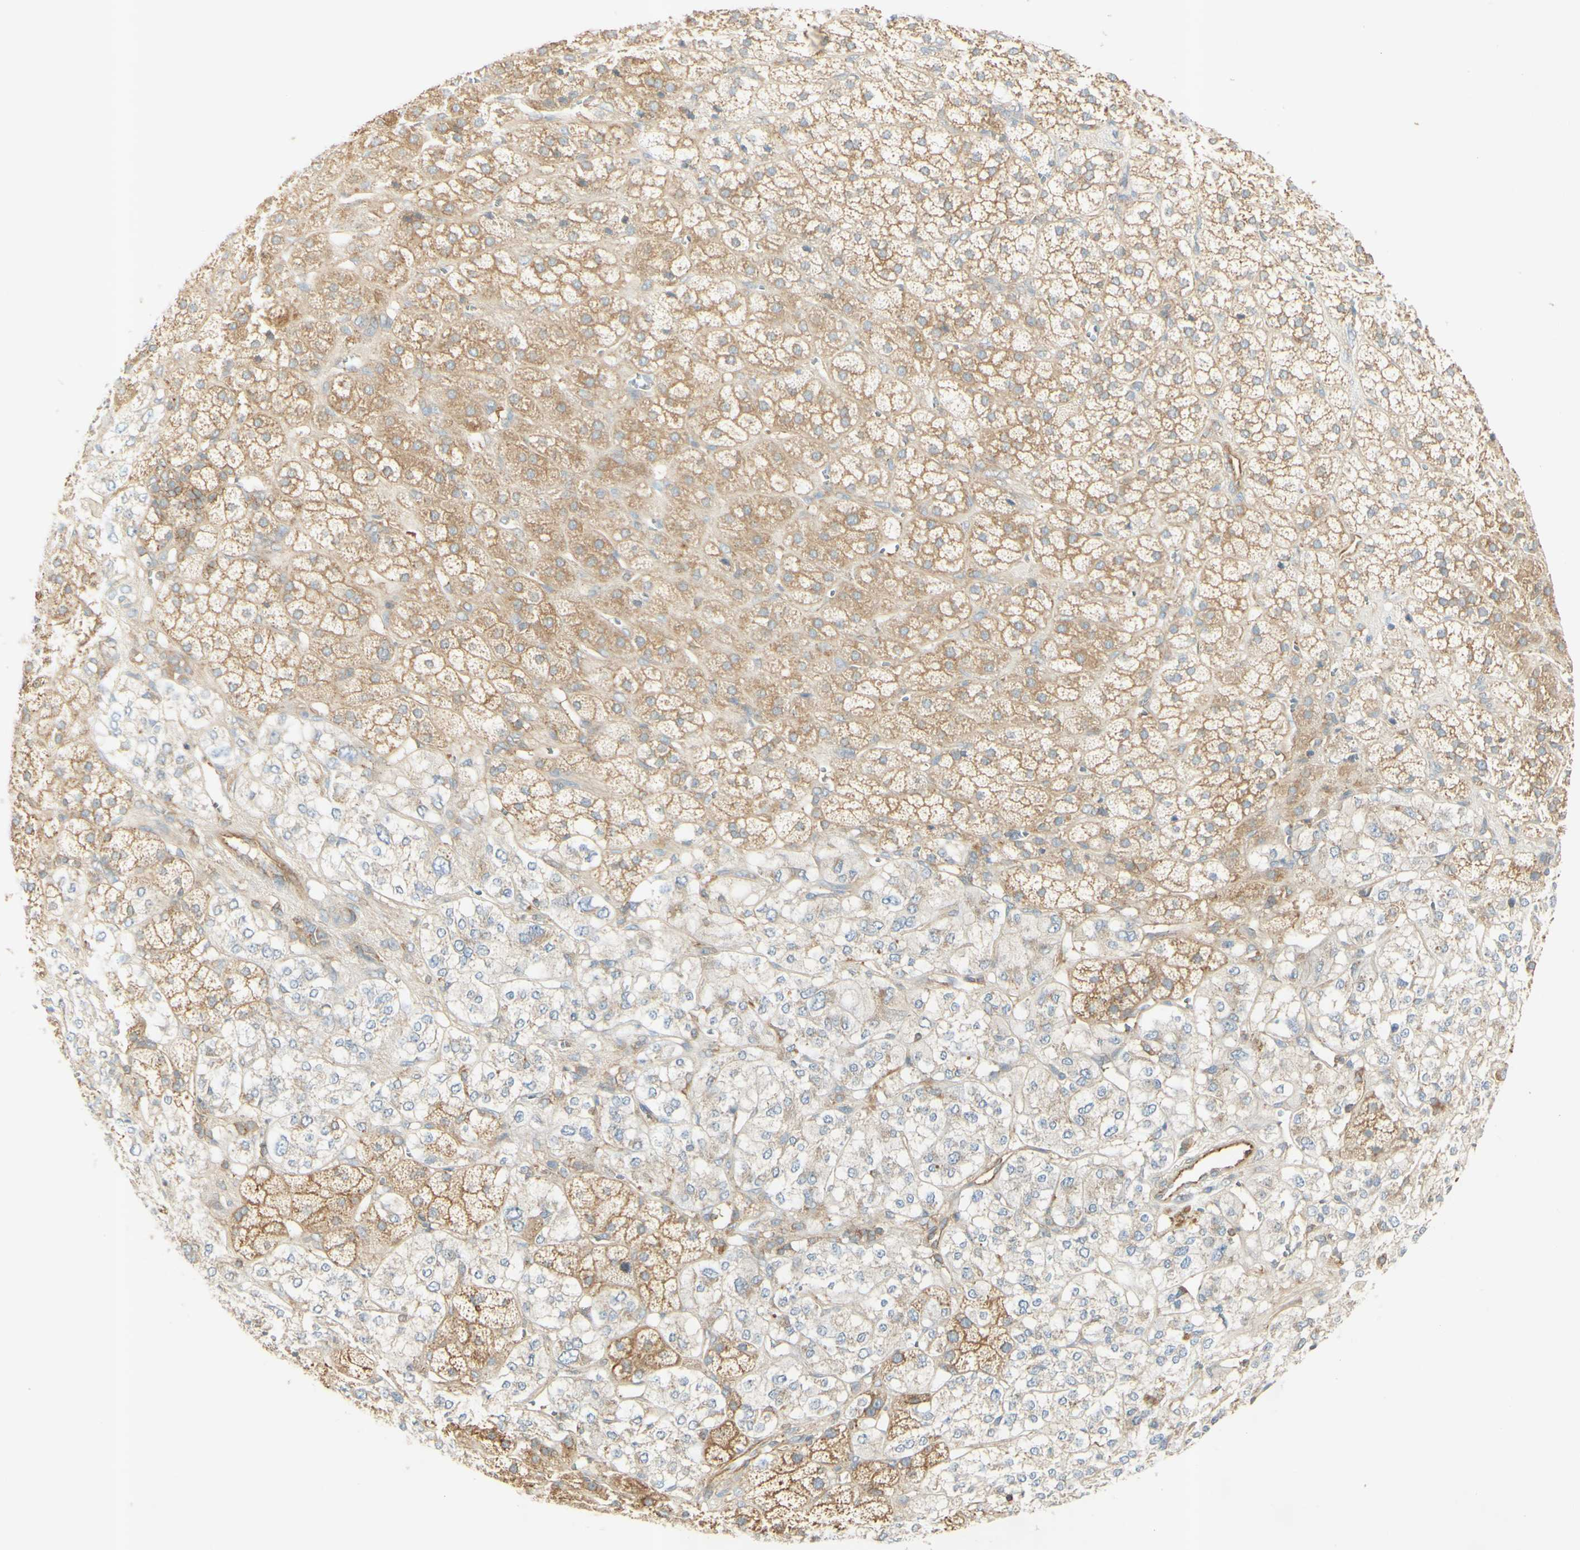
{"staining": {"intensity": "moderate", "quantity": ">75%", "location": "cytoplasmic/membranous"}, "tissue": "adrenal gland", "cell_type": "Glandular cells", "image_type": "normal", "snomed": [{"axis": "morphology", "description": "Normal tissue, NOS"}, {"axis": "topography", "description": "Adrenal gland"}], "caption": "DAB immunohistochemical staining of normal human adrenal gland displays moderate cytoplasmic/membranous protein expression in approximately >75% of glandular cells. Using DAB (brown) and hematoxylin (blue) stains, captured at high magnification using brightfield microscopy.", "gene": "IKBKG", "patient": {"sex": "male", "age": 56}}